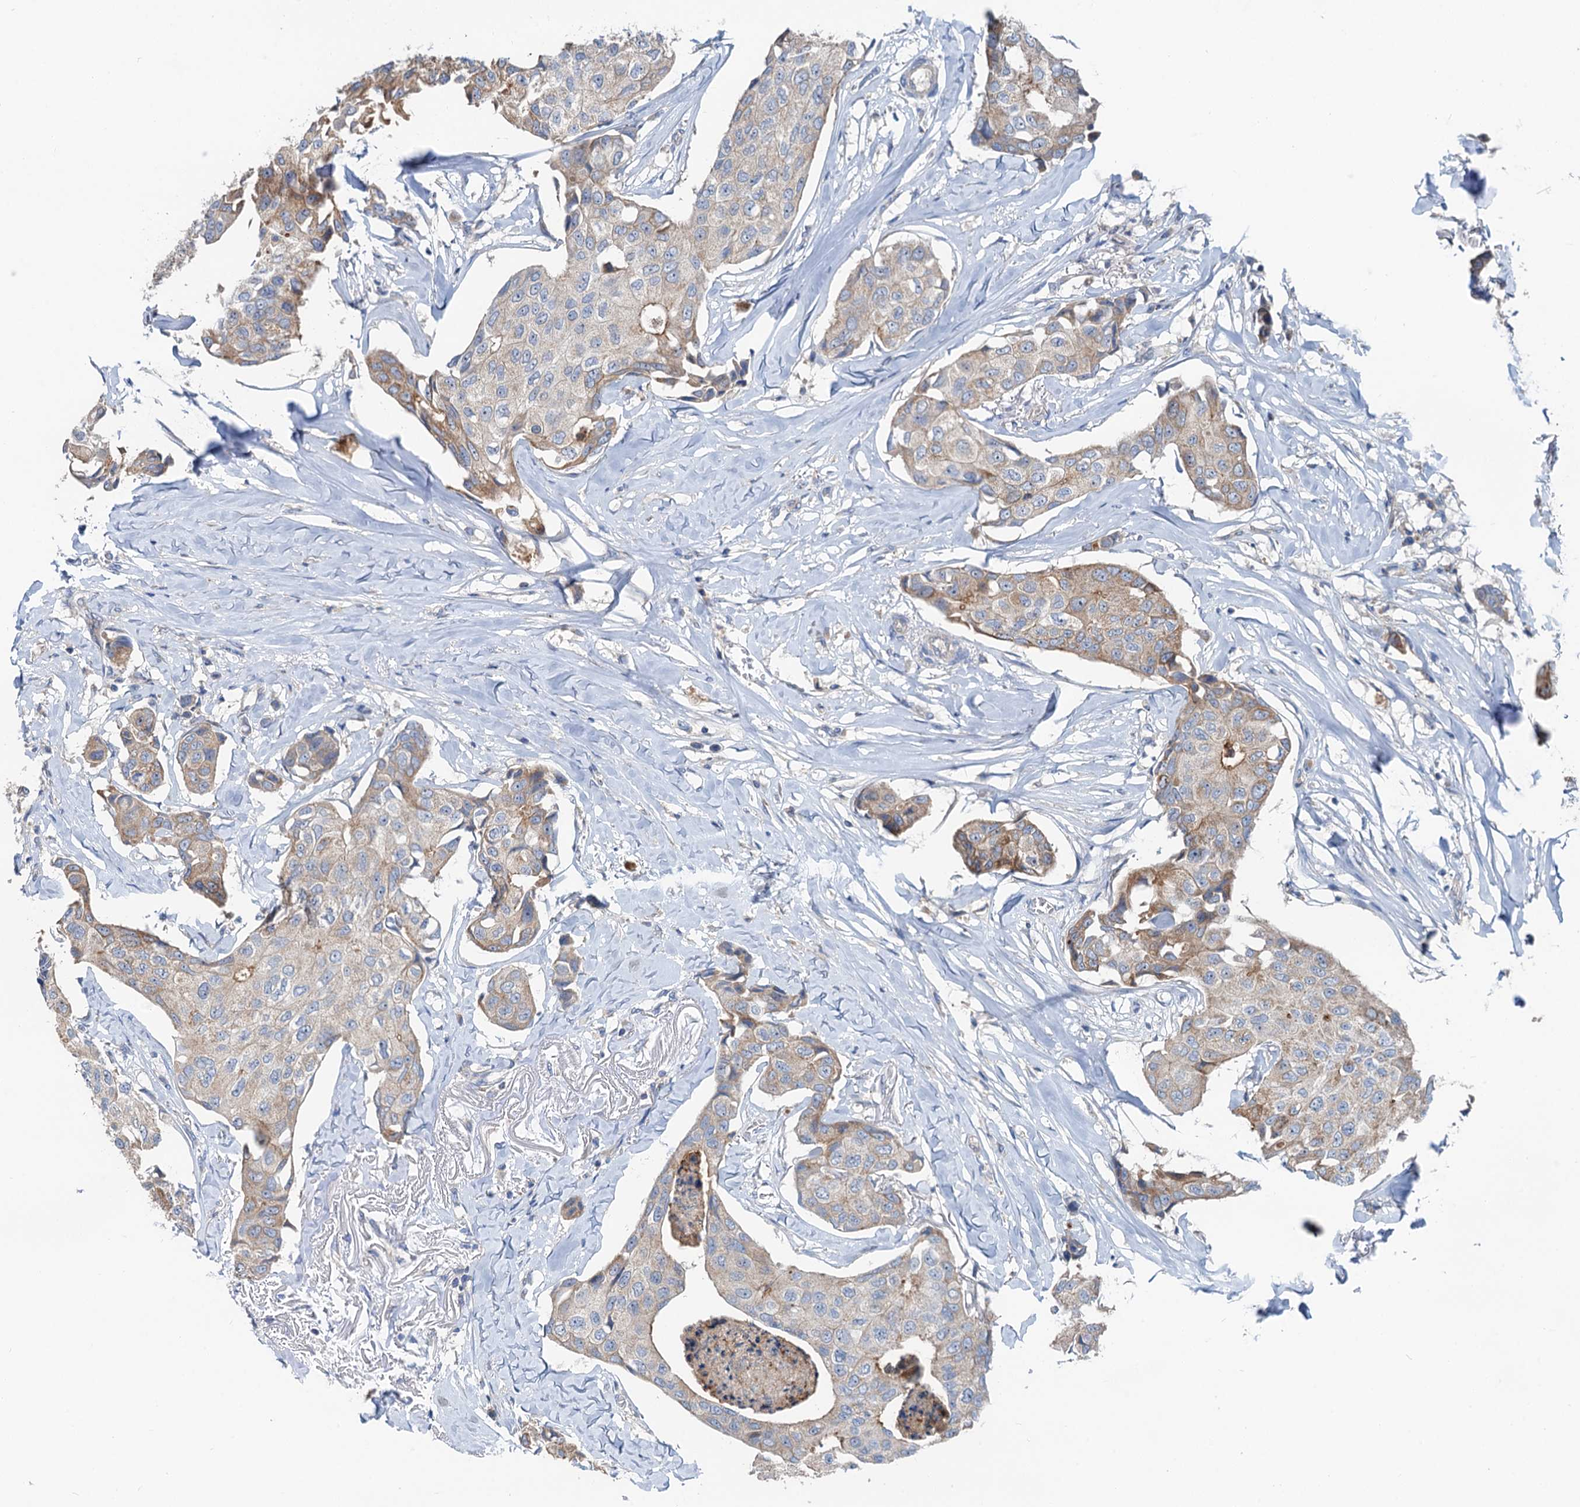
{"staining": {"intensity": "moderate", "quantity": "<25%", "location": "cytoplasmic/membranous"}, "tissue": "breast cancer", "cell_type": "Tumor cells", "image_type": "cancer", "snomed": [{"axis": "morphology", "description": "Duct carcinoma"}, {"axis": "topography", "description": "Breast"}], "caption": "DAB (3,3'-diaminobenzidine) immunohistochemical staining of breast infiltrating ductal carcinoma exhibits moderate cytoplasmic/membranous protein expression in approximately <25% of tumor cells. The staining is performed using DAB (3,3'-diaminobenzidine) brown chromogen to label protein expression. The nuclei are counter-stained blue using hematoxylin.", "gene": "ANKRD26", "patient": {"sex": "female", "age": 80}}